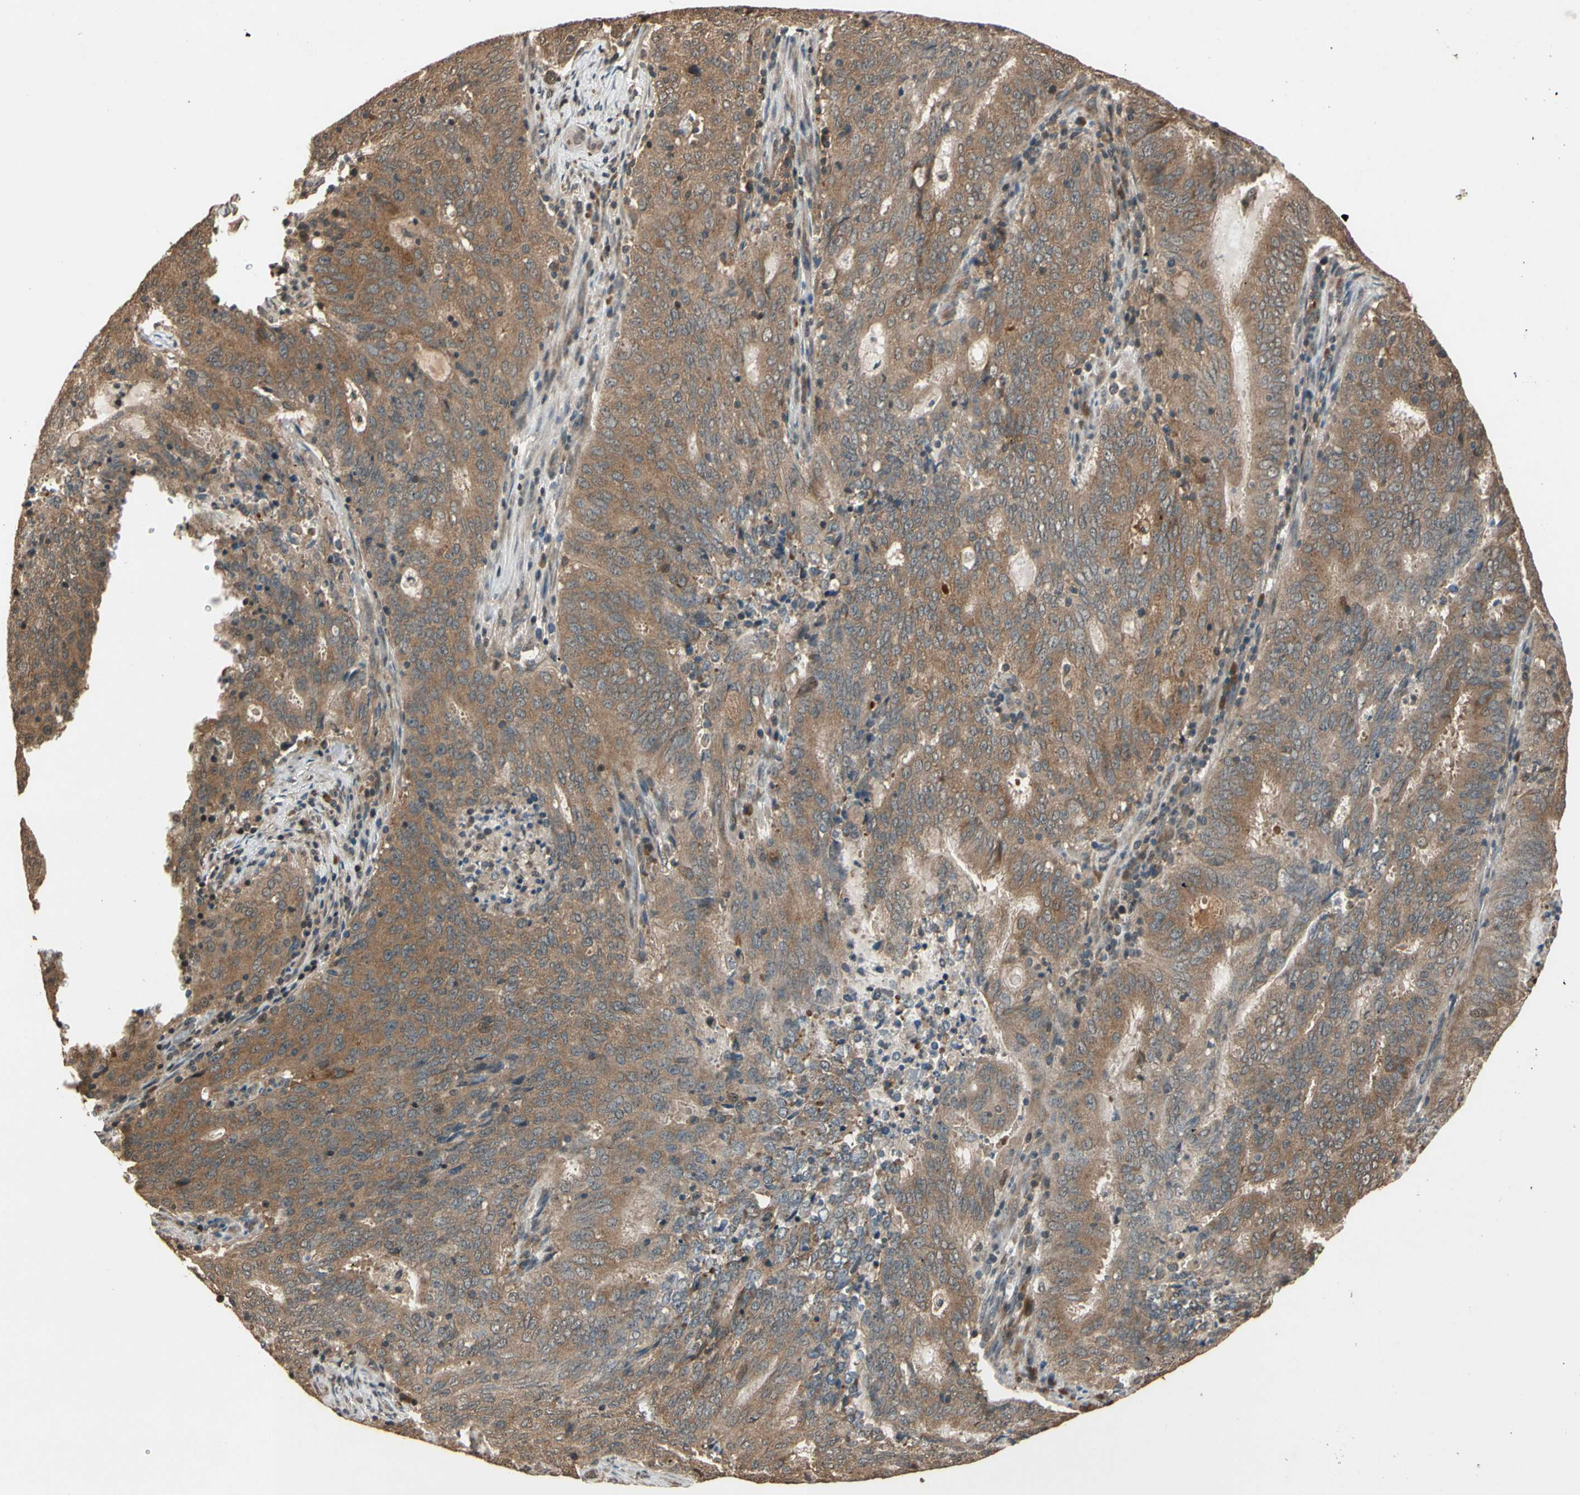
{"staining": {"intensity": "moderate", "quantity": ">75%", "location": "cytoplasmic/membranous"}, "tissue": "cervical cancer", "cell_type": "Tumor cells", "image_type": "cancer", "snomed": [{"axis": "morphology", "description": "Adenocarcinoma, NOS"}, {"axis": "topography", "description": "Cervix"}], "caption": "Moderate cytoplasmic/membranous positivity is identified in approximately >75% of tumor cells in cervical cancer (adenocarcinoma). The protein of interest is stained brown, and the nuclei are stained in blue (DAB IHC with brightfield microscopy, high magnification).", "gene": "TMEM230", "patient": {"sex": "female", "age": 44}}